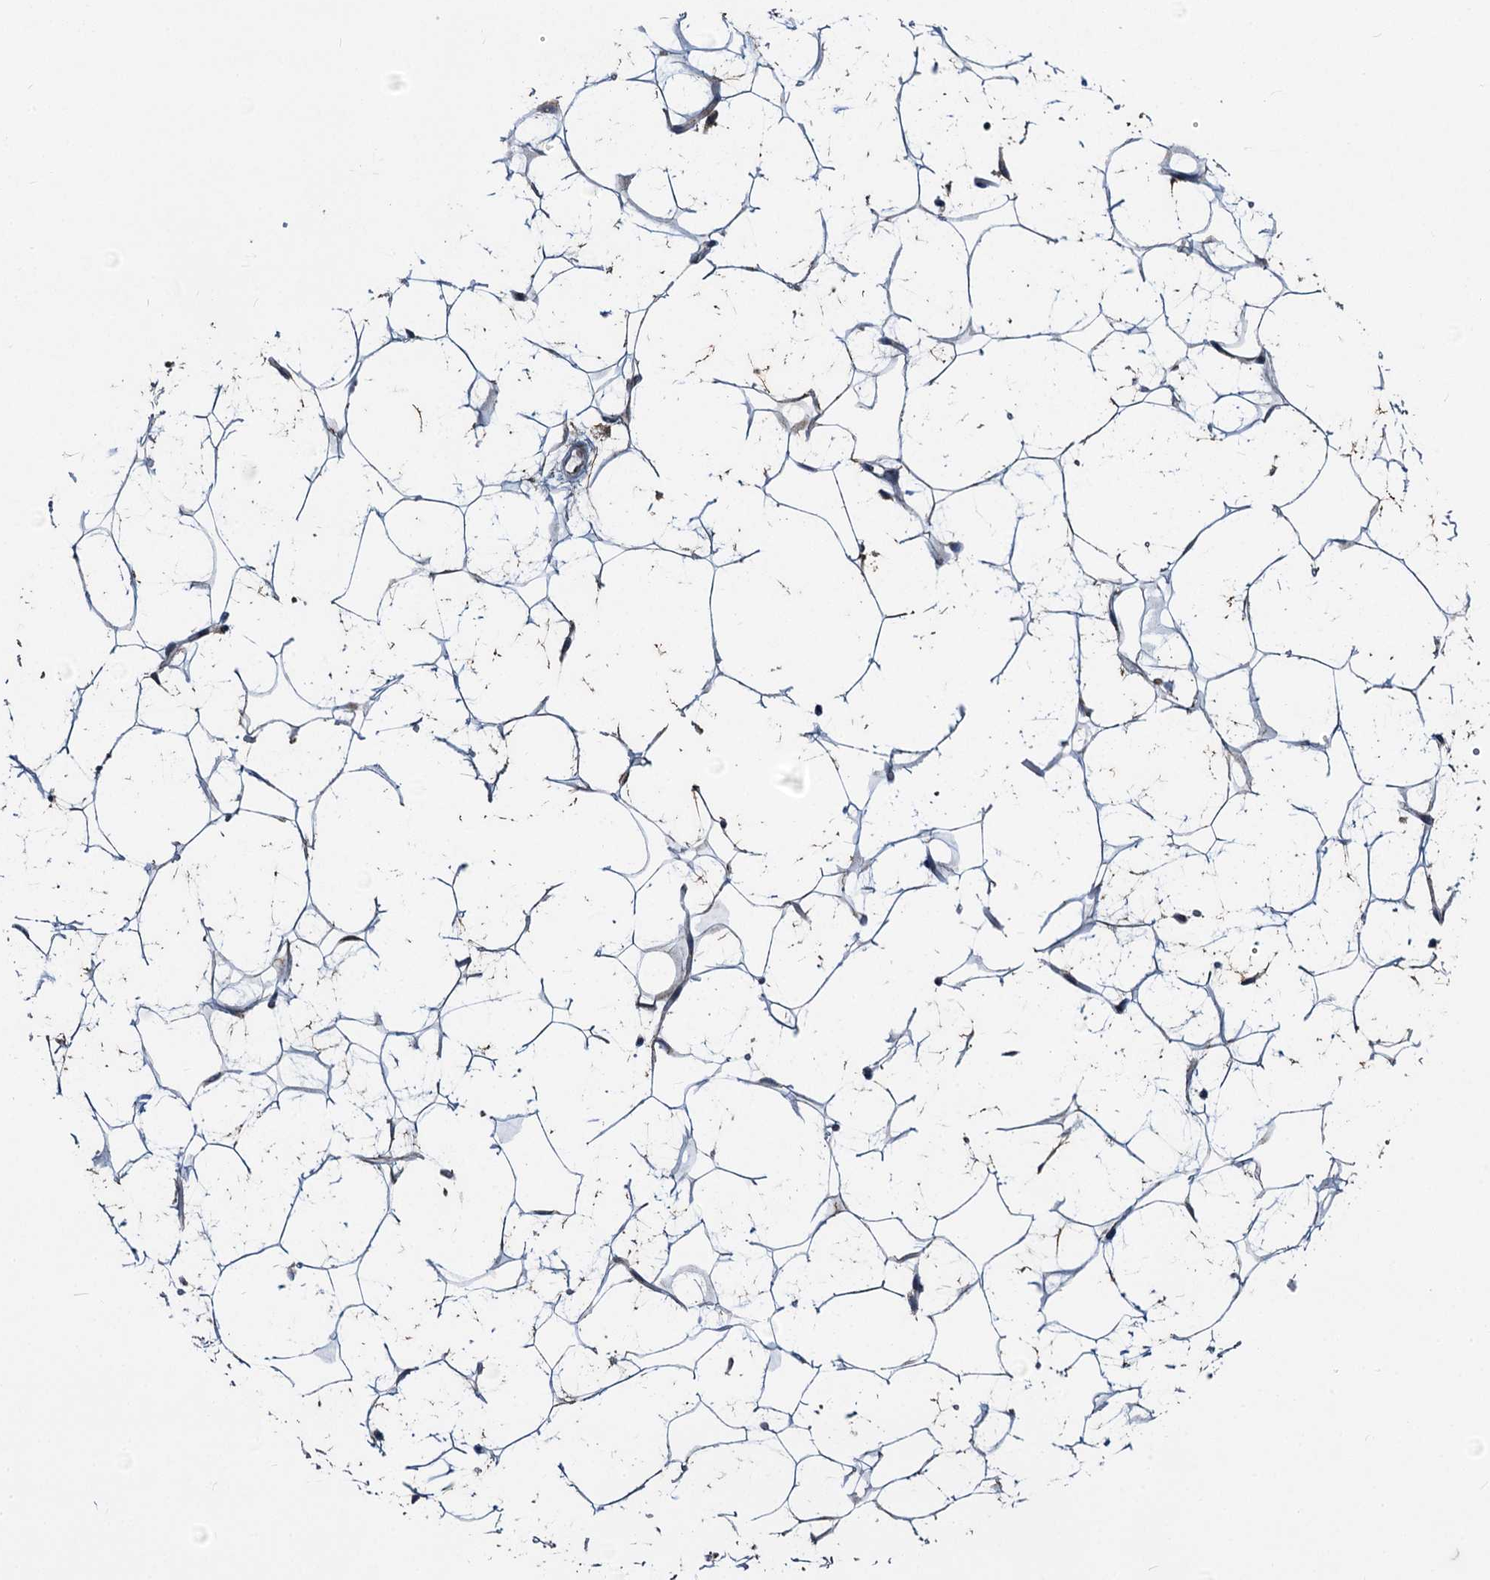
{"staining": {"intensity": "weak", "quantity": "25%-75%", "location": "cytoplasmic/membranous"}, "tissue": "adipose tissue", "cell_type": "Adipocytes", "image_type": "normal", "snomed": [{"axis": "morphology", "description": "Normal tissue, NOS"}, {"axis": "topography", "description": "Breast"}], "caption": "Protein analysis of benign adipose tissue demonstrates weak cytoplasmic/membranous staining in approximately 25%-75% of adipocytes. The staining was performed using DAB, with brown indicating positive protein expression. Nuclei are stained blue with hematoxylin.", "gene": "ADCY2", "patient": {"sex": "female", "age": 26}}